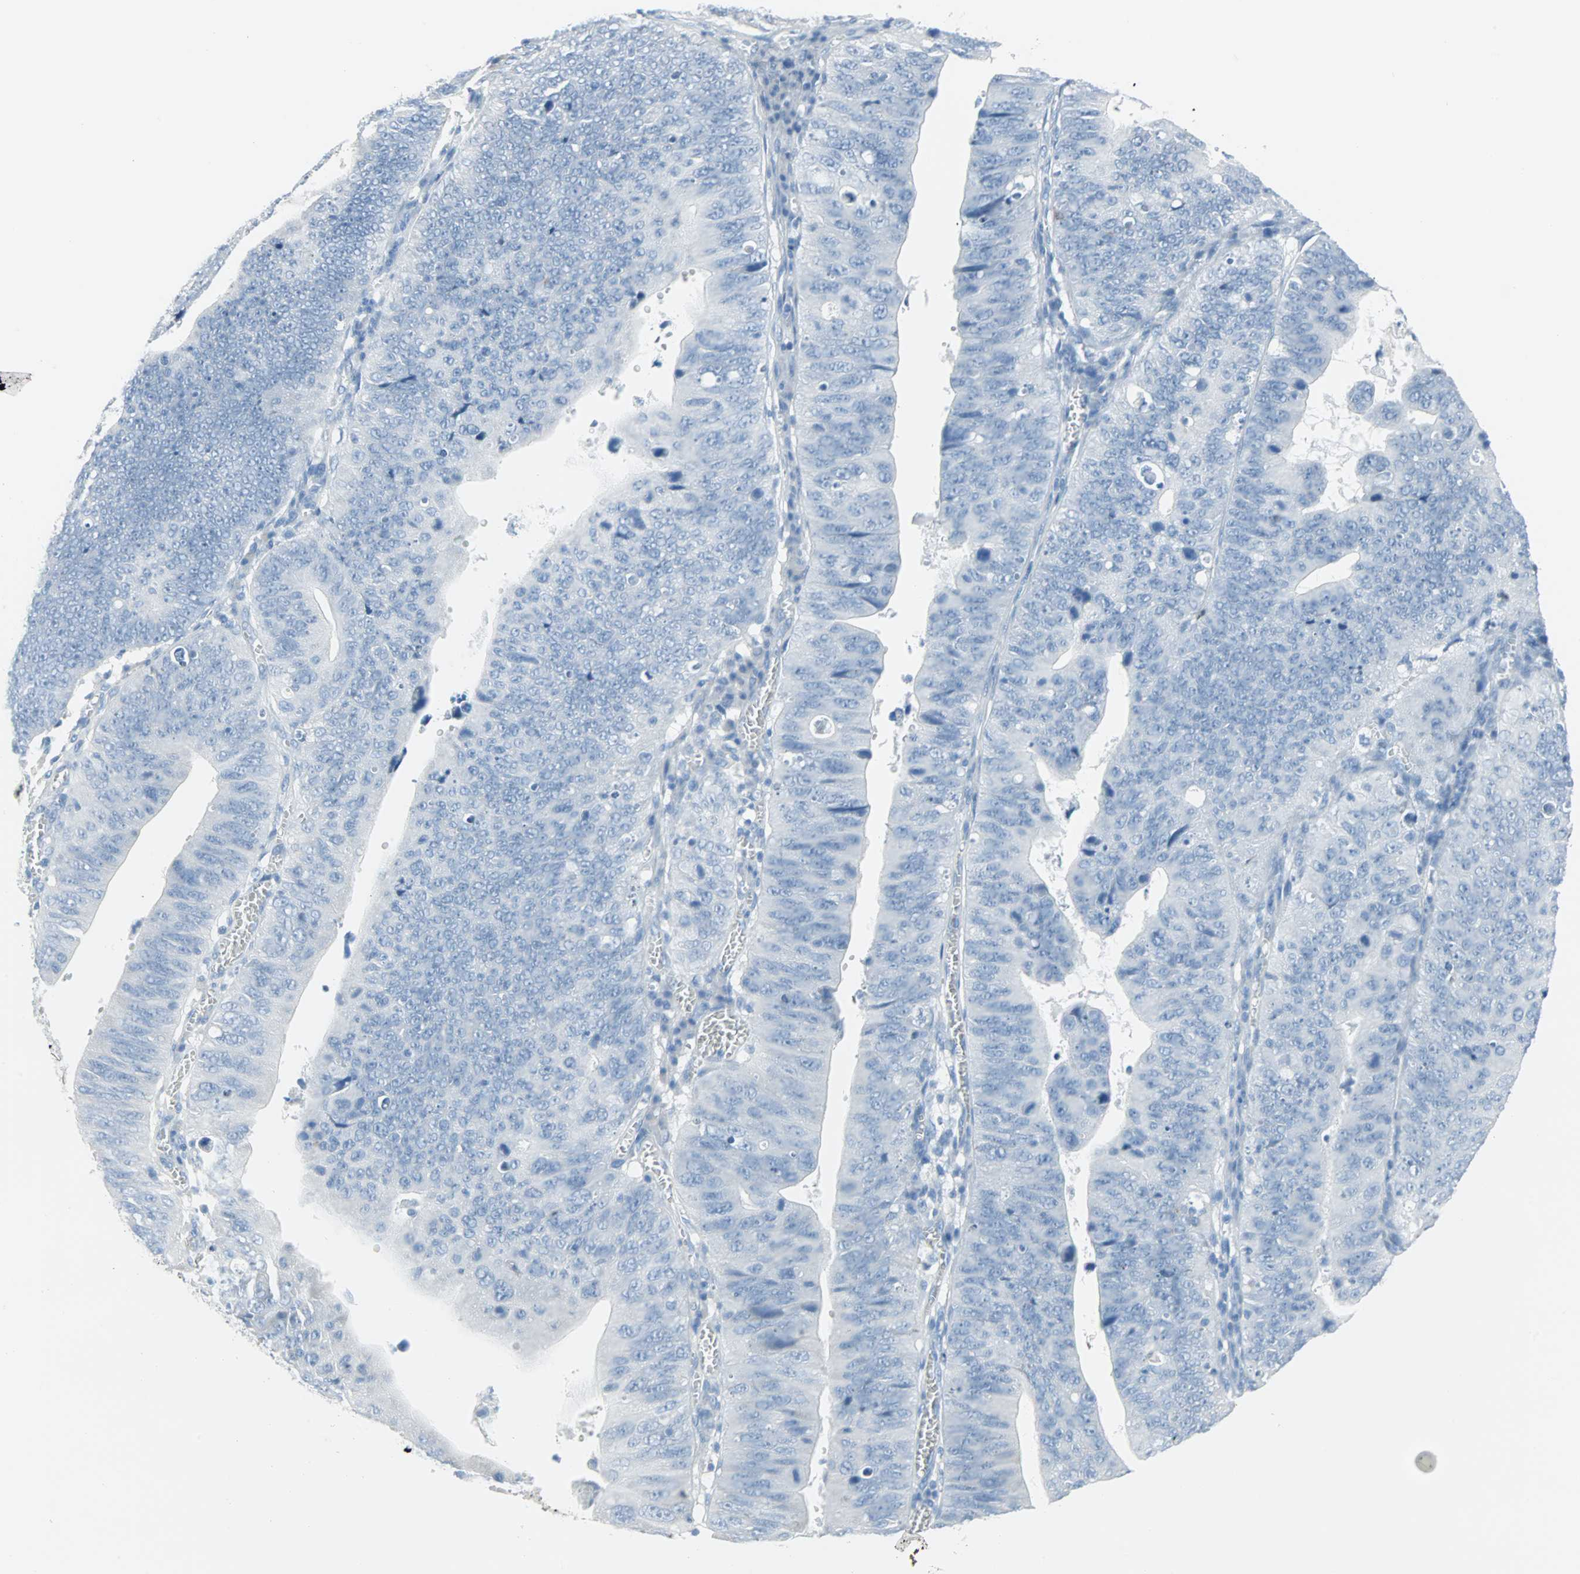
{"staining": {"intensity": "negative", "quantity": "none", "location": "none"}, "tissue": "stomach cancer", "cell_type": "Tumor cells", "image_type": "cancer", "snomed": [{"axis": "morphology", "description": "Adenocarcinoma, NOS"}, {"axis": "topography", "description": "Stomach"}], "caption": "Adenocarcinoma (stomach) was stained to show a protein in brown. There is no significant positivity in tumor cells.", "gene": "STX1A", "patient": {"sex": "male", "age": 59}}